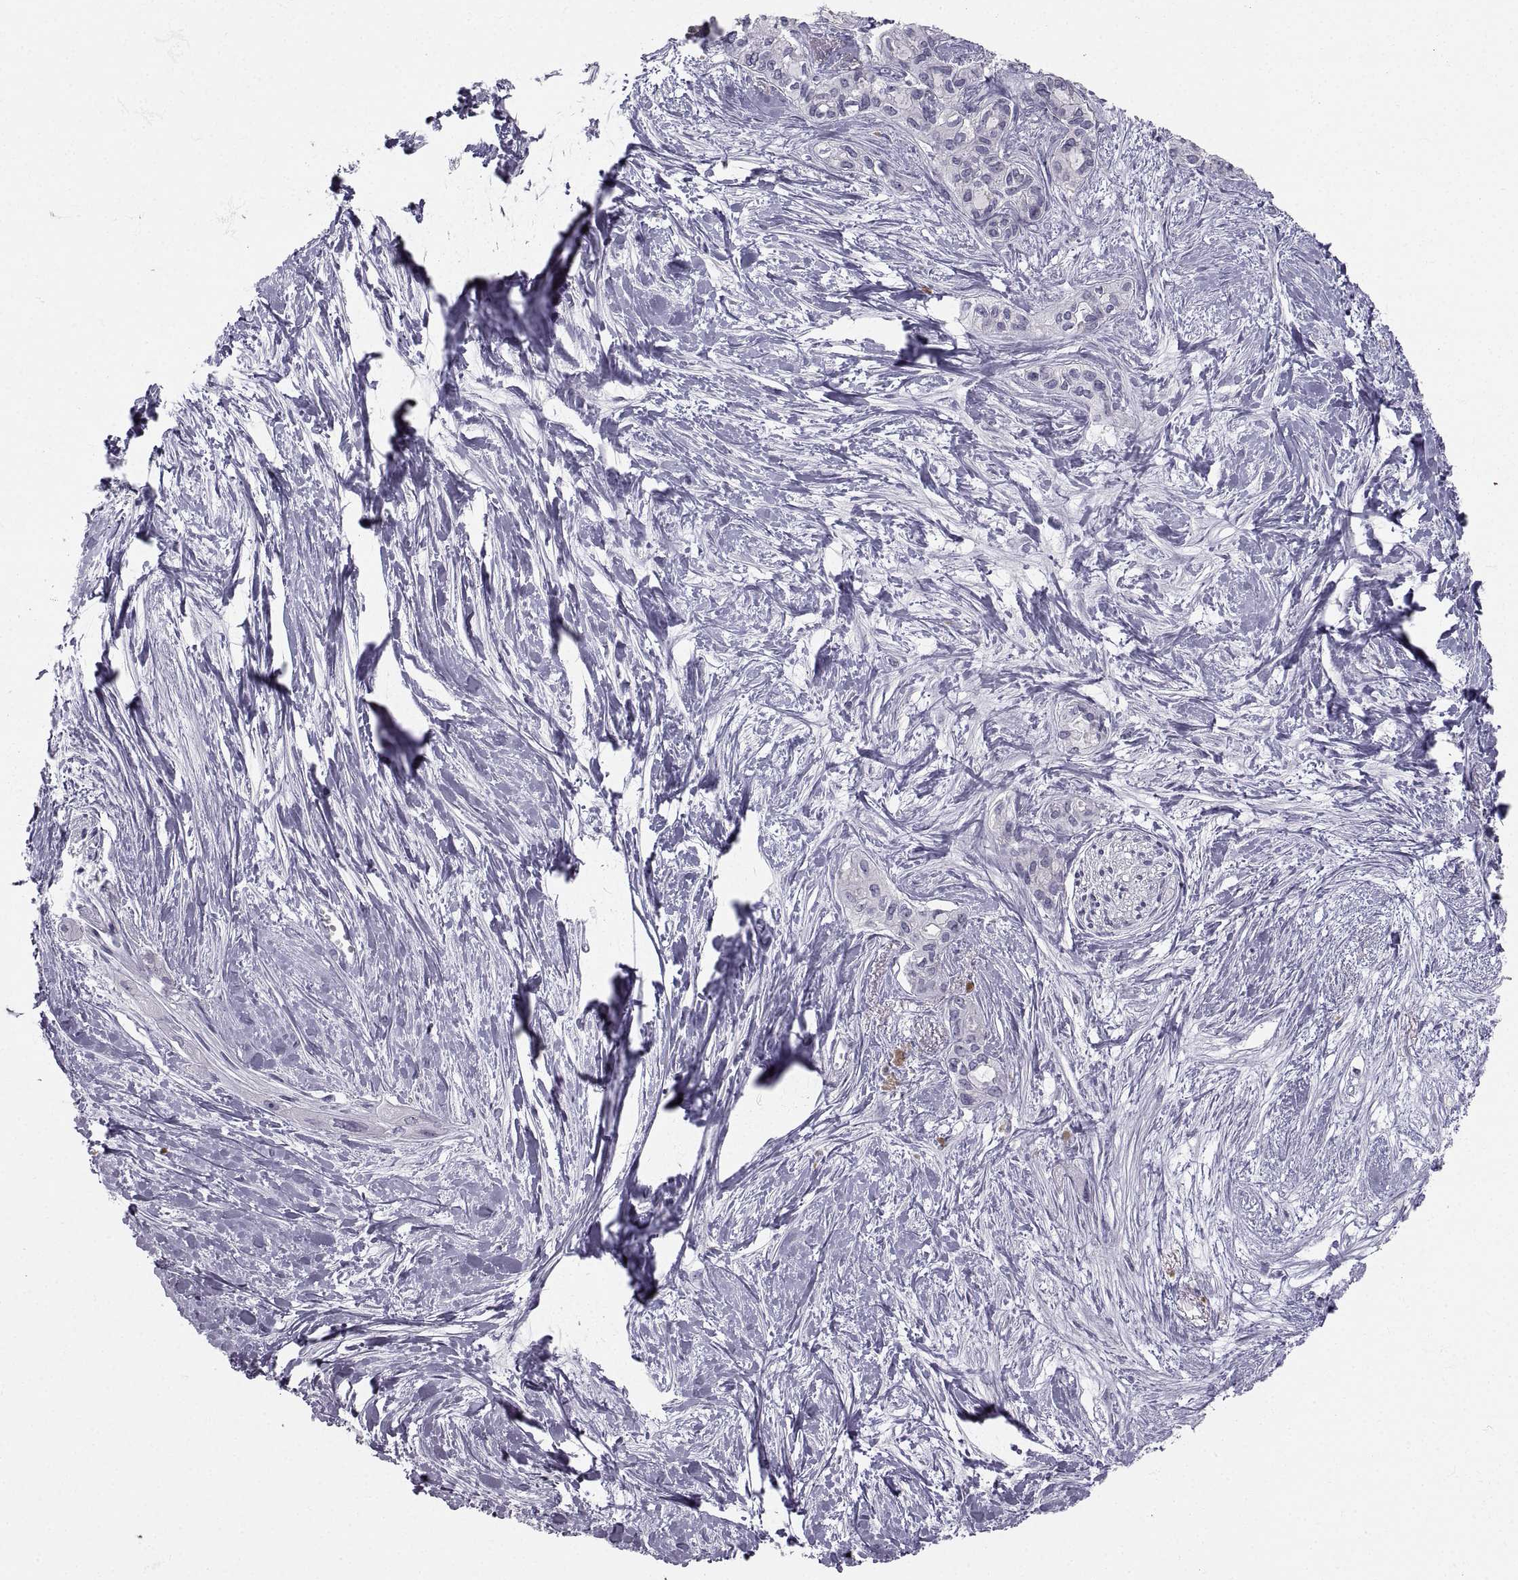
{"staining": {"intensity": "negative", "quantity": "none", "location": "none"}, "tissue": "pancreatic cancer", "cell_type": "Tumor cells", "image_type": "cancer", "snomed": [{"axis": "morphology", "description": "Adenocarcinoma, NOS"}, {"axis": "topography", "description": "Pancreas"}], "caption": "DAB immunohistochemical staining of pancreatic adenocarcinoma displays no significant expression in tumor cells.", "gene": "ZNF185", "patient": {"sex": "female", "age": 50}}